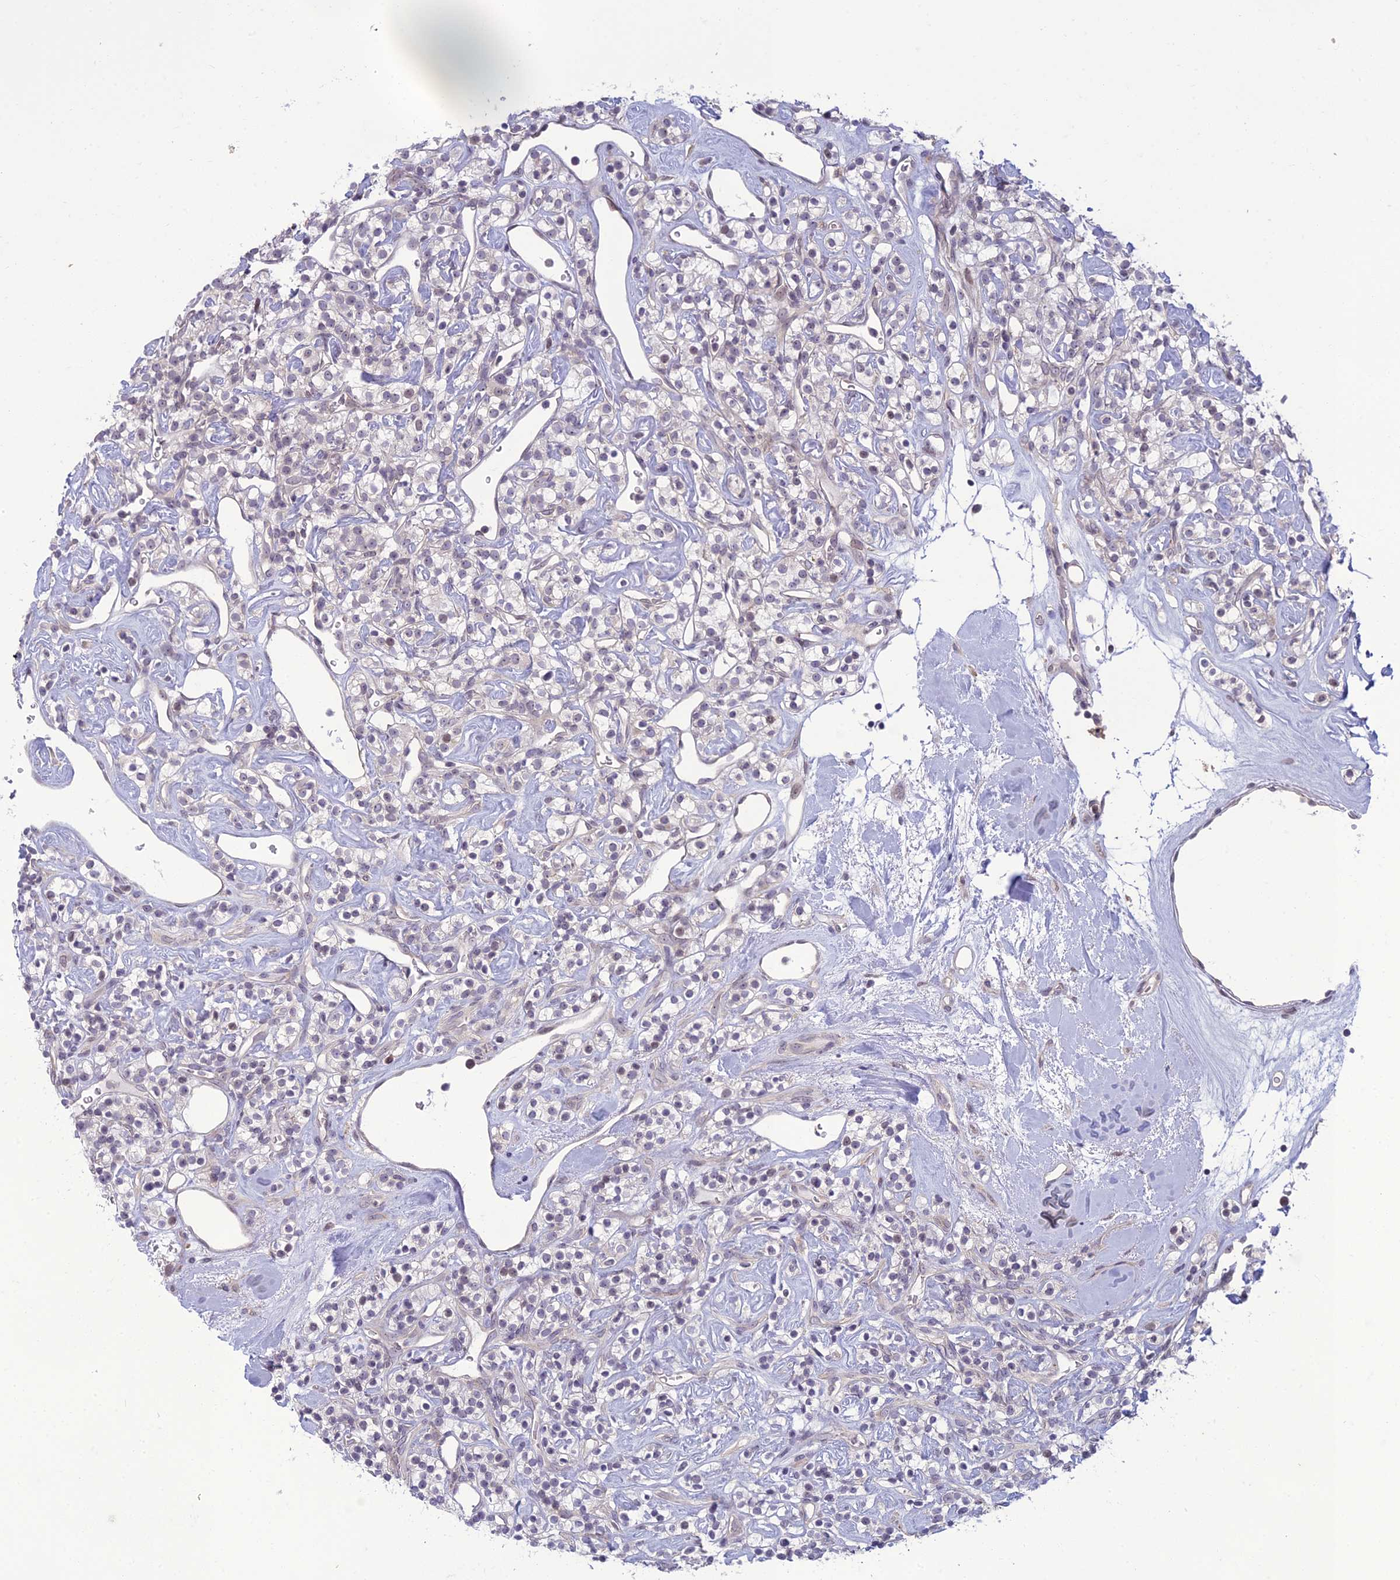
{"staining": {"intensity": "negative", "quantity": "none", "location": "none"}, "tissue": "renal cancer", "cell_type": "Tumor cells", "image_type": "cancer", "snomed": [{"axis": "morphology", "description": "Adenocarcinoma, NOS"}, {"axis": "topography", "description": "Kidney"}], "caption": "Tumor cells are negative for protein expression in human adenocarcinoma (renal). The staining is performed using DAB brown chromogen with nuclei counter-stained in using hematoxylin.", "gene": "DTX2", "patient": {"sex": "male", "age": 77}}